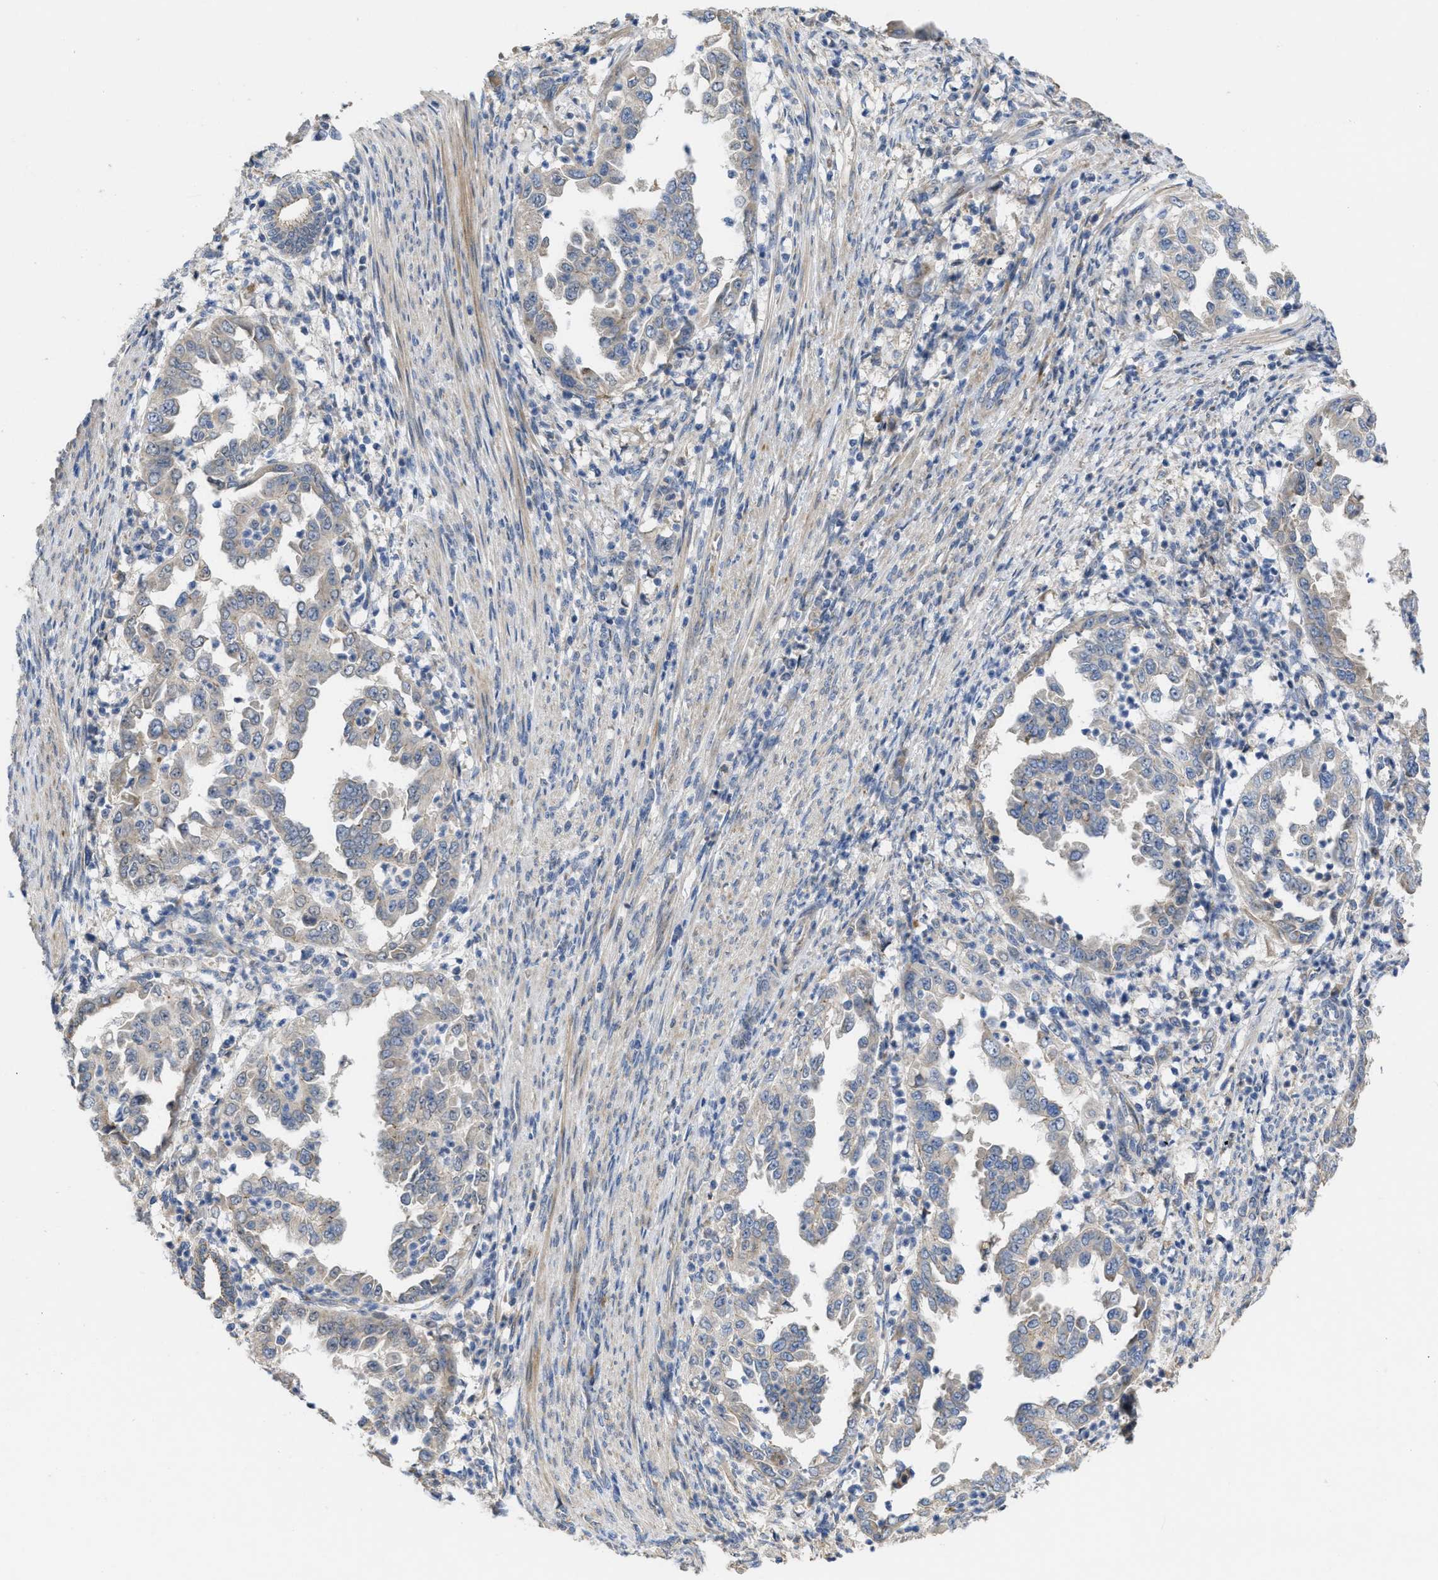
{"staining": {"intensity": "weak", "quantity": "<25%", "location": "cytoplasmic/membranous"}, "tissue": "endometrial cancer", "cell_type": "Tumor cells", "image_type": "cancer", "snomed": [{"axis": "morphology", "description": "Adenocarcinoma, NOS"}, {"axis": "topography", "description": "Endometrium"}], "caption": "Immunohistochemistry histopathology image of neoplastic tissue: human adenocarcinoma (endometrial) stained with DAB (3,3'-diaminobenzidine) shows no significant protein expression in tumor cells. Brightfield microscopy of IHC stained with DAB (brown) and hematoxylin (blue), captured at high magnification.", "gene": "CDPF1", "patient": {"sex": "female", "age": 85}}